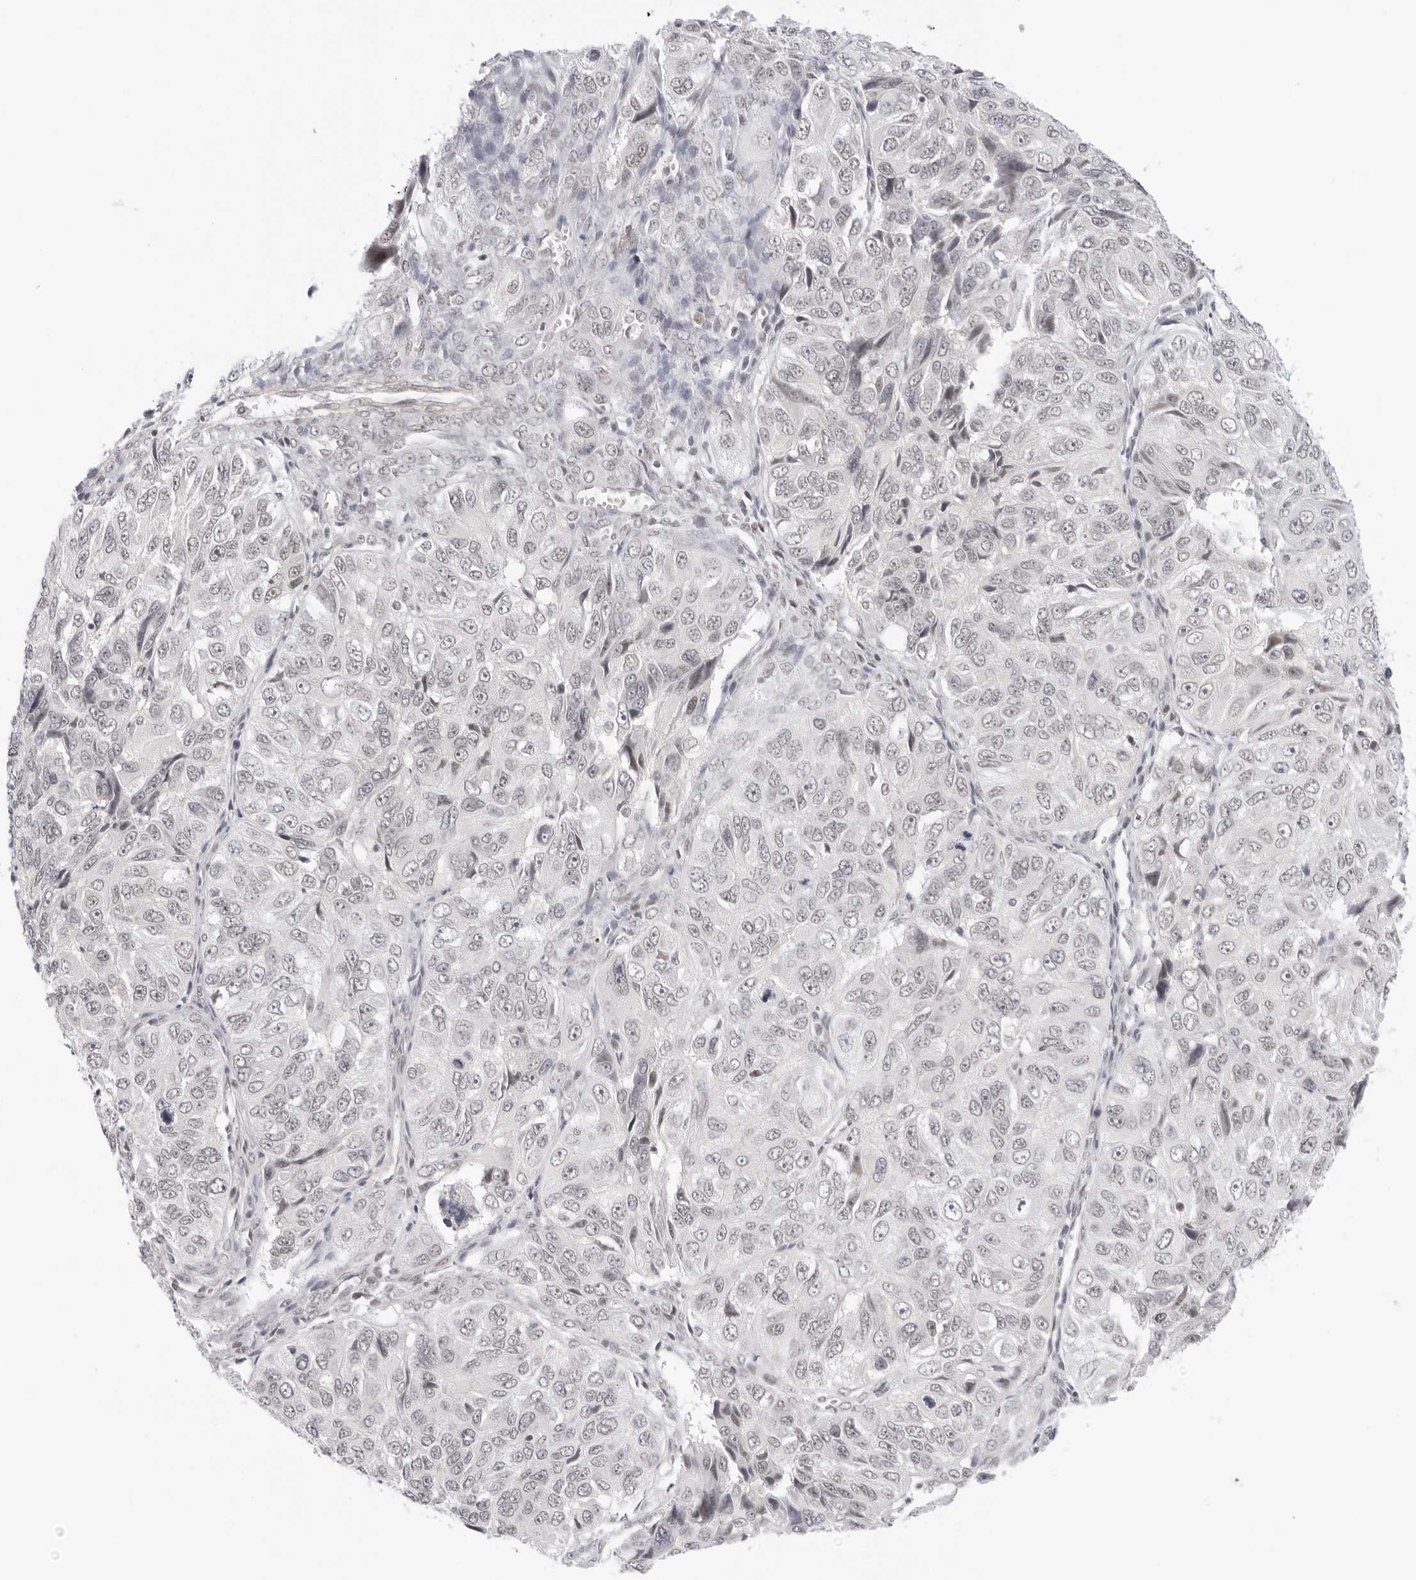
{"staining": {"intensity": "negative", "quantity": "none", "location": "none"}, "tissue": "ovarian cancer", "cell_type": "Tumor cells", "image_type": "cancer", "snomed": [{"axis": "morphology", "description": "Carcinoma, endometroid"}, {"axis": "topography", "description": "Ovary"}], "caption": "Immunohistochemistry histopathology image of neoplastic tissue: human ovarian cancer stained with DAB shows no significant protein positivity in tumor cells.", "gene": "TCIM", "patient": {"sex": "female", "age": 51}}